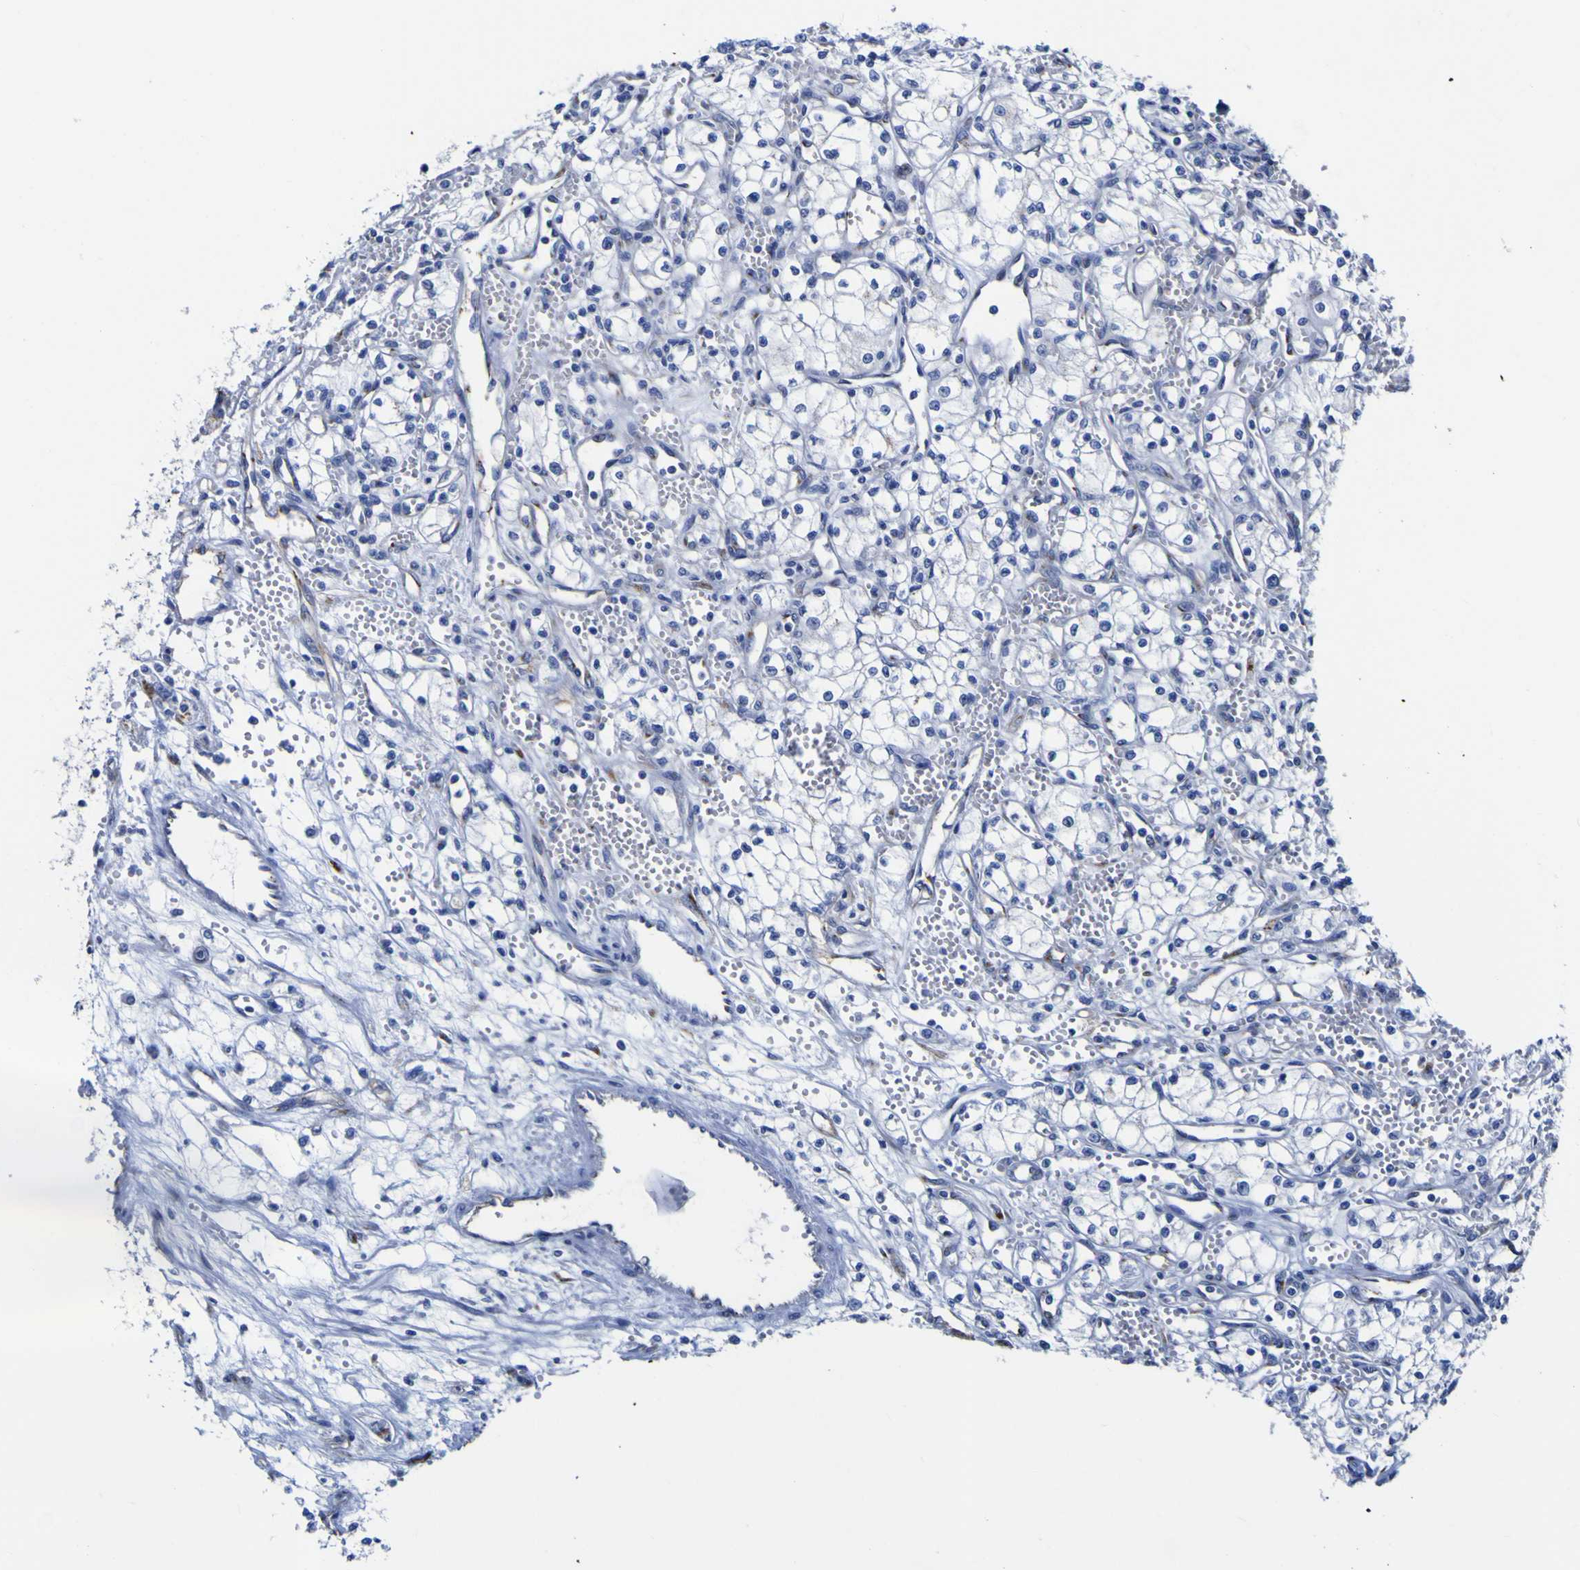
{"staining": {"intensity": "negative", "quantity": "none", "location": "none"}, "tissue": "renal cancer", "cell_type": "Tumor cells", "image_type": "cancer", "snomed": [{"axis": "morphology", "description": "Normal tissue, NOS"}, {"axis": "morphology", "description": "Adenocarcinoma, NOS"}, {"axis": "topography", "description": "Kidney"}], "caption": "There is no significant positivity in tumor cells of renal adenocarcinoma. The staining is performed using DAB brown chromogen with nuclei counter-stained in using hematoxylin.", "gene": "GOLM1", "patient": {"sex": "male", "age": 59}}